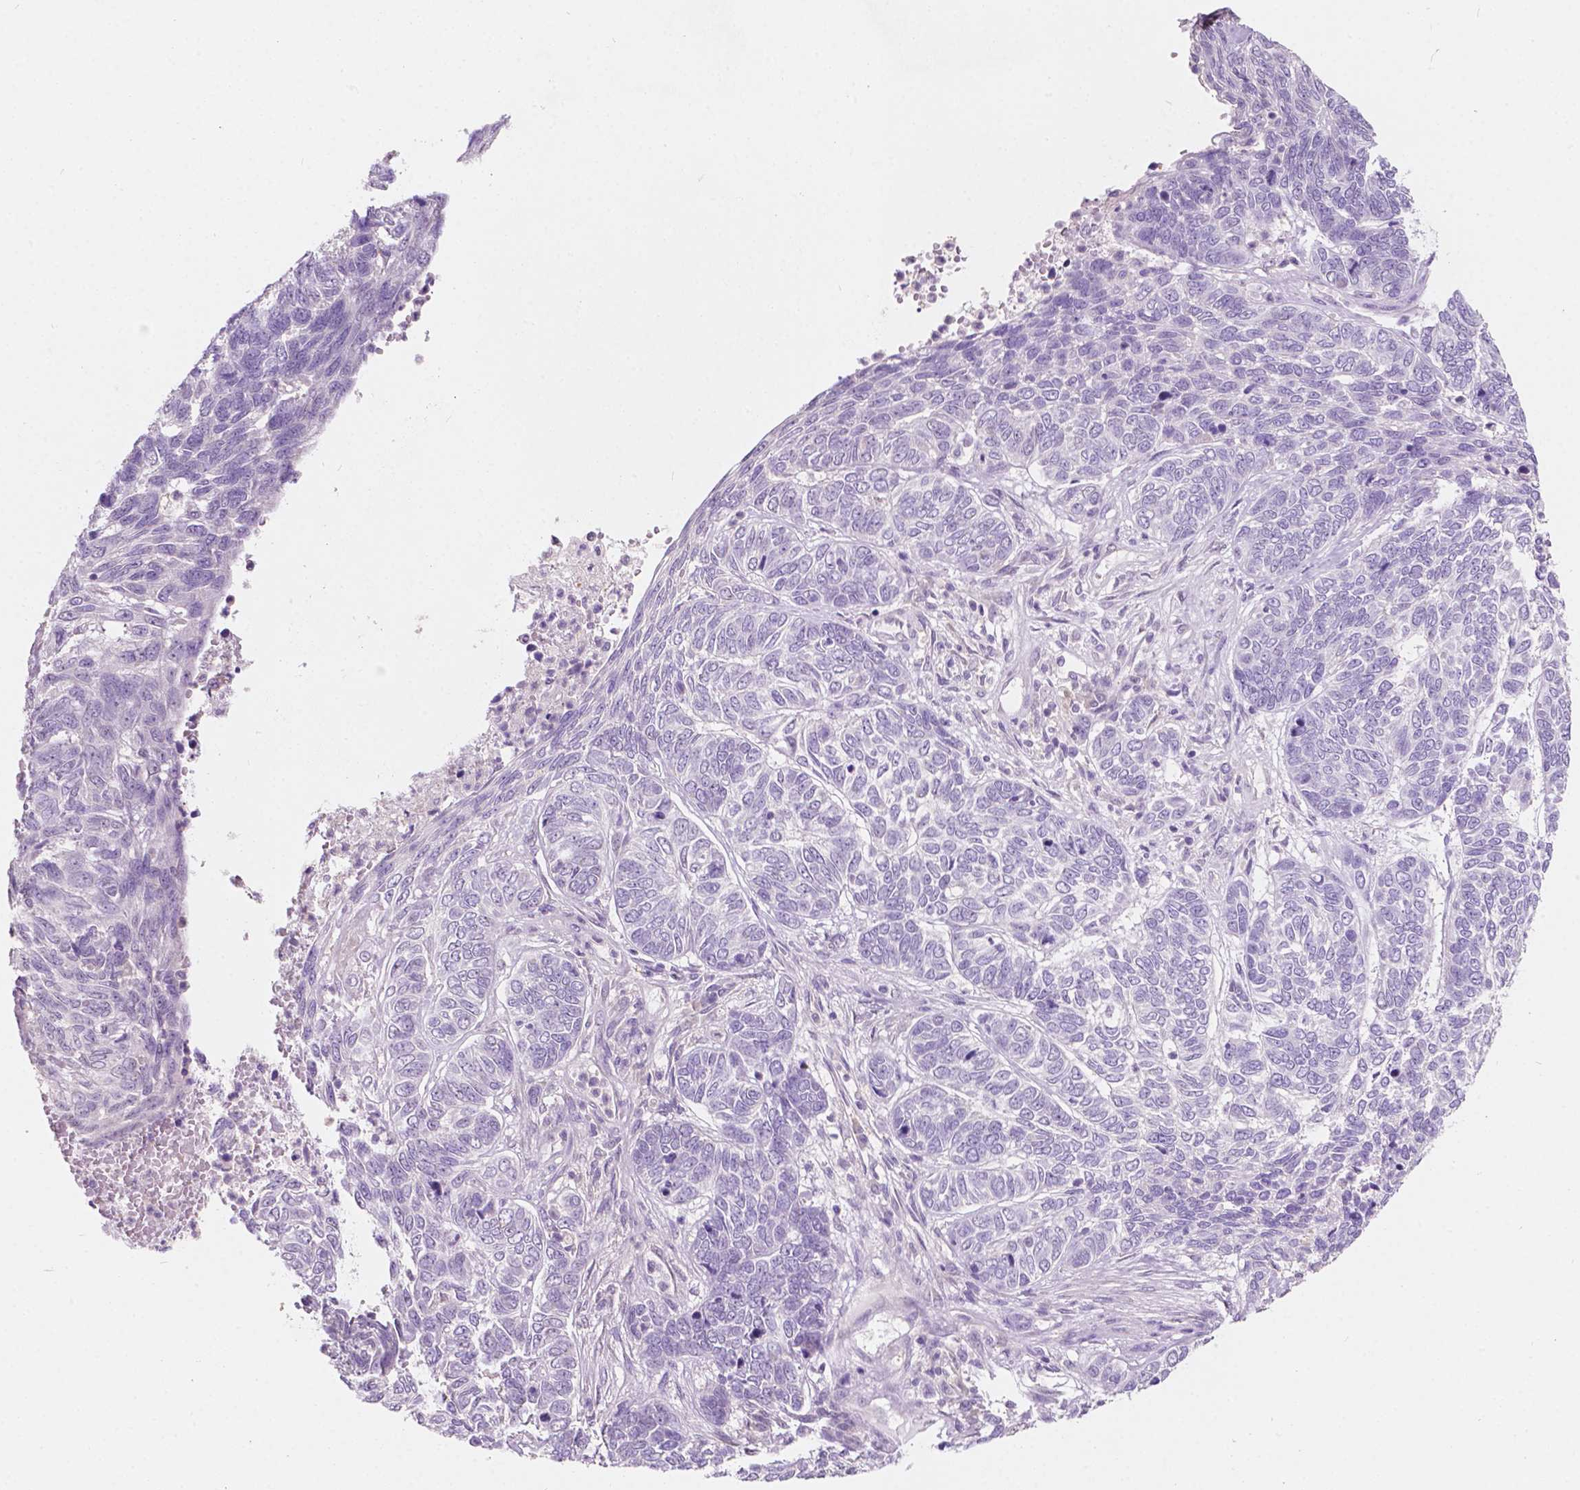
{"staining": {"intensity": "negative", "quantity": "none", "location": "none"}, "tissue": "skin cancer", "cell_type": "Tumor cells", "image_type": "cancer", "snomed": [{"axis": "morphology", "description": "Basal cell carcinoma"}, {"axis": "topography", "description": "Skin"}], "caption": "Protein analysis of basal cell carcinoma (skin) shows no significant staining in tumor cells.", "gene": "TM6SF2", "patient": {"sex": "female", "age": 65}}